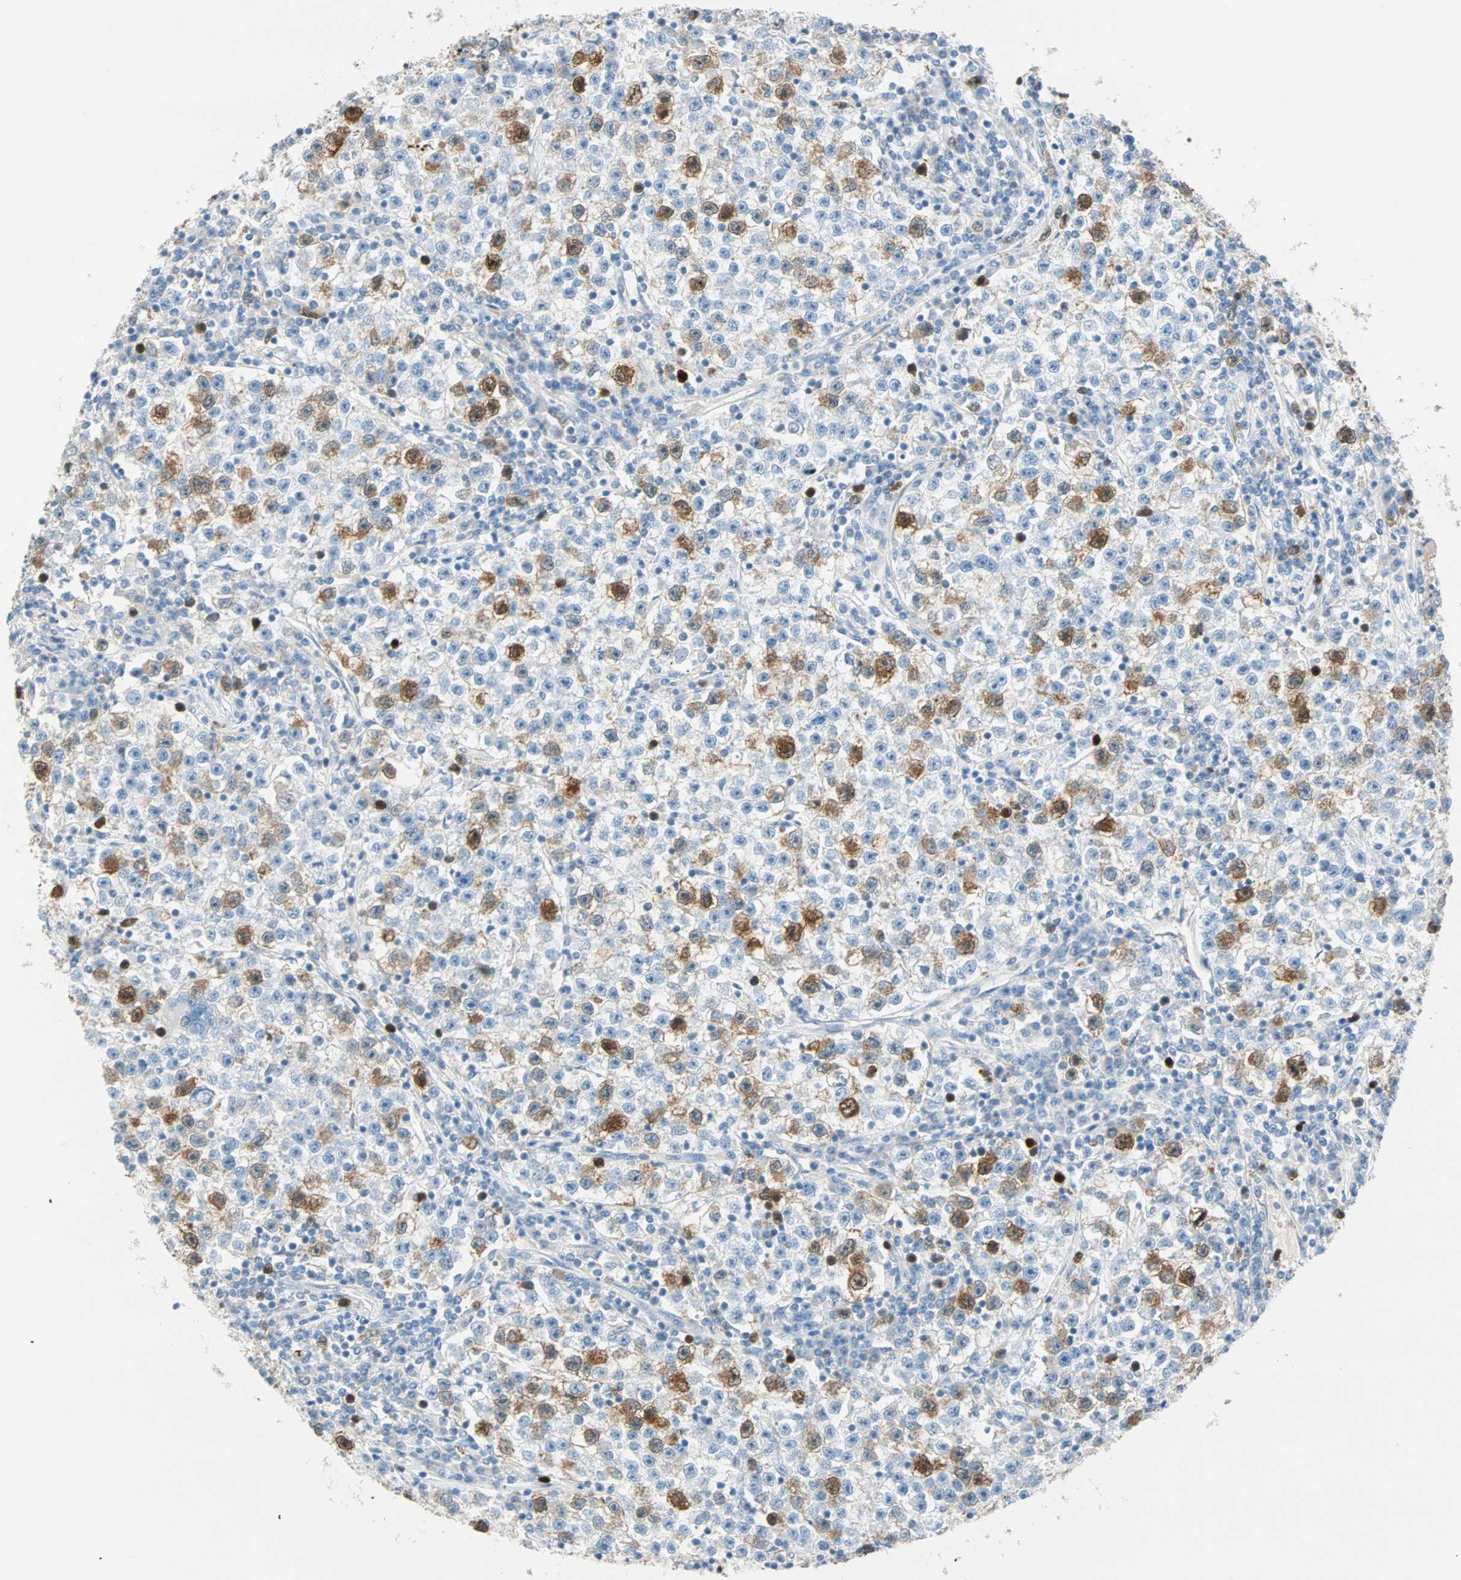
{"staining": {"intensity": "moderate", "quantity": "<25%", "location": "cytoplasmic/membranous,nuclear"}, "tissue": "testis cancer", "cell_type": "Tumor cells", "image_type": "cancer", "snomed": [{"axis": "morphology", "description": "Seminoma, NOS"}, {"axis": "topography", "description": "Testis"}], "caption": "Seminoma (testis) was stained to show a protein in brown. There is low levels of moderate cytoplasmic/membranous and nuclear staining in approximately <25% of tumor cells.", "gene": "PTTG1", "patient": {"sex": "male", "age": 22}}